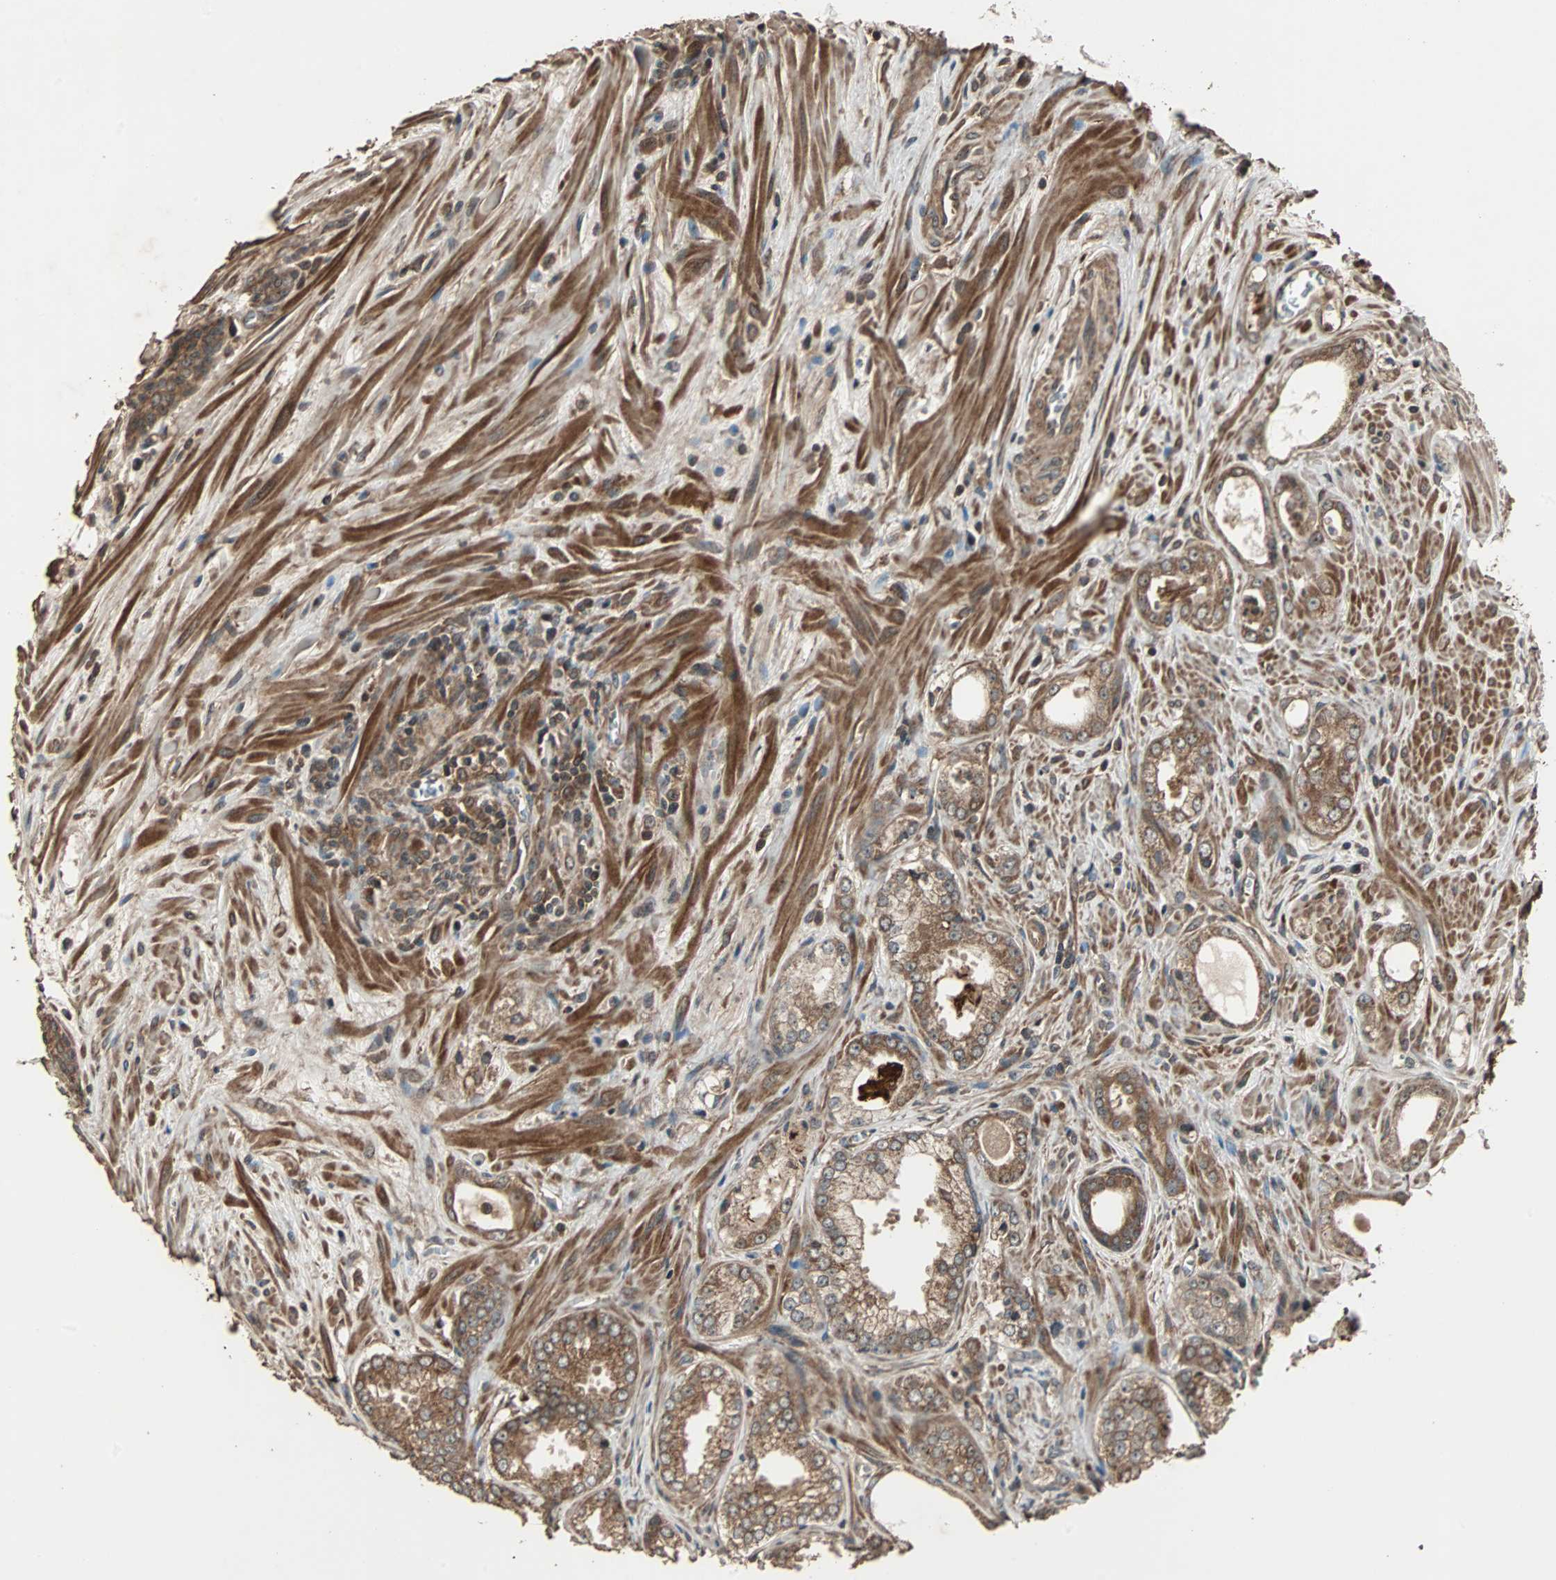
{"staining": {"intensity": "strong", "quantity": ">75%", "location": "cytoplasmic/membranous"}, "tissue": "prostate cancer", "cell_type": "Tumor cells", "image_type": "cancer", "snomed": [{"axis": "morphology", "description": "Adenocarcinoma, Low grade"}, {"axis": "topography", "description": "Prostate"}], "caption": "Brown immunohistochemical staining in human prostate cancer reveals strong cytoplasmic/membranous expression in approximately >75% of tumor cells.", "gene": "LAMTOR5", "patient": {"sex": "male", "age": 60}}